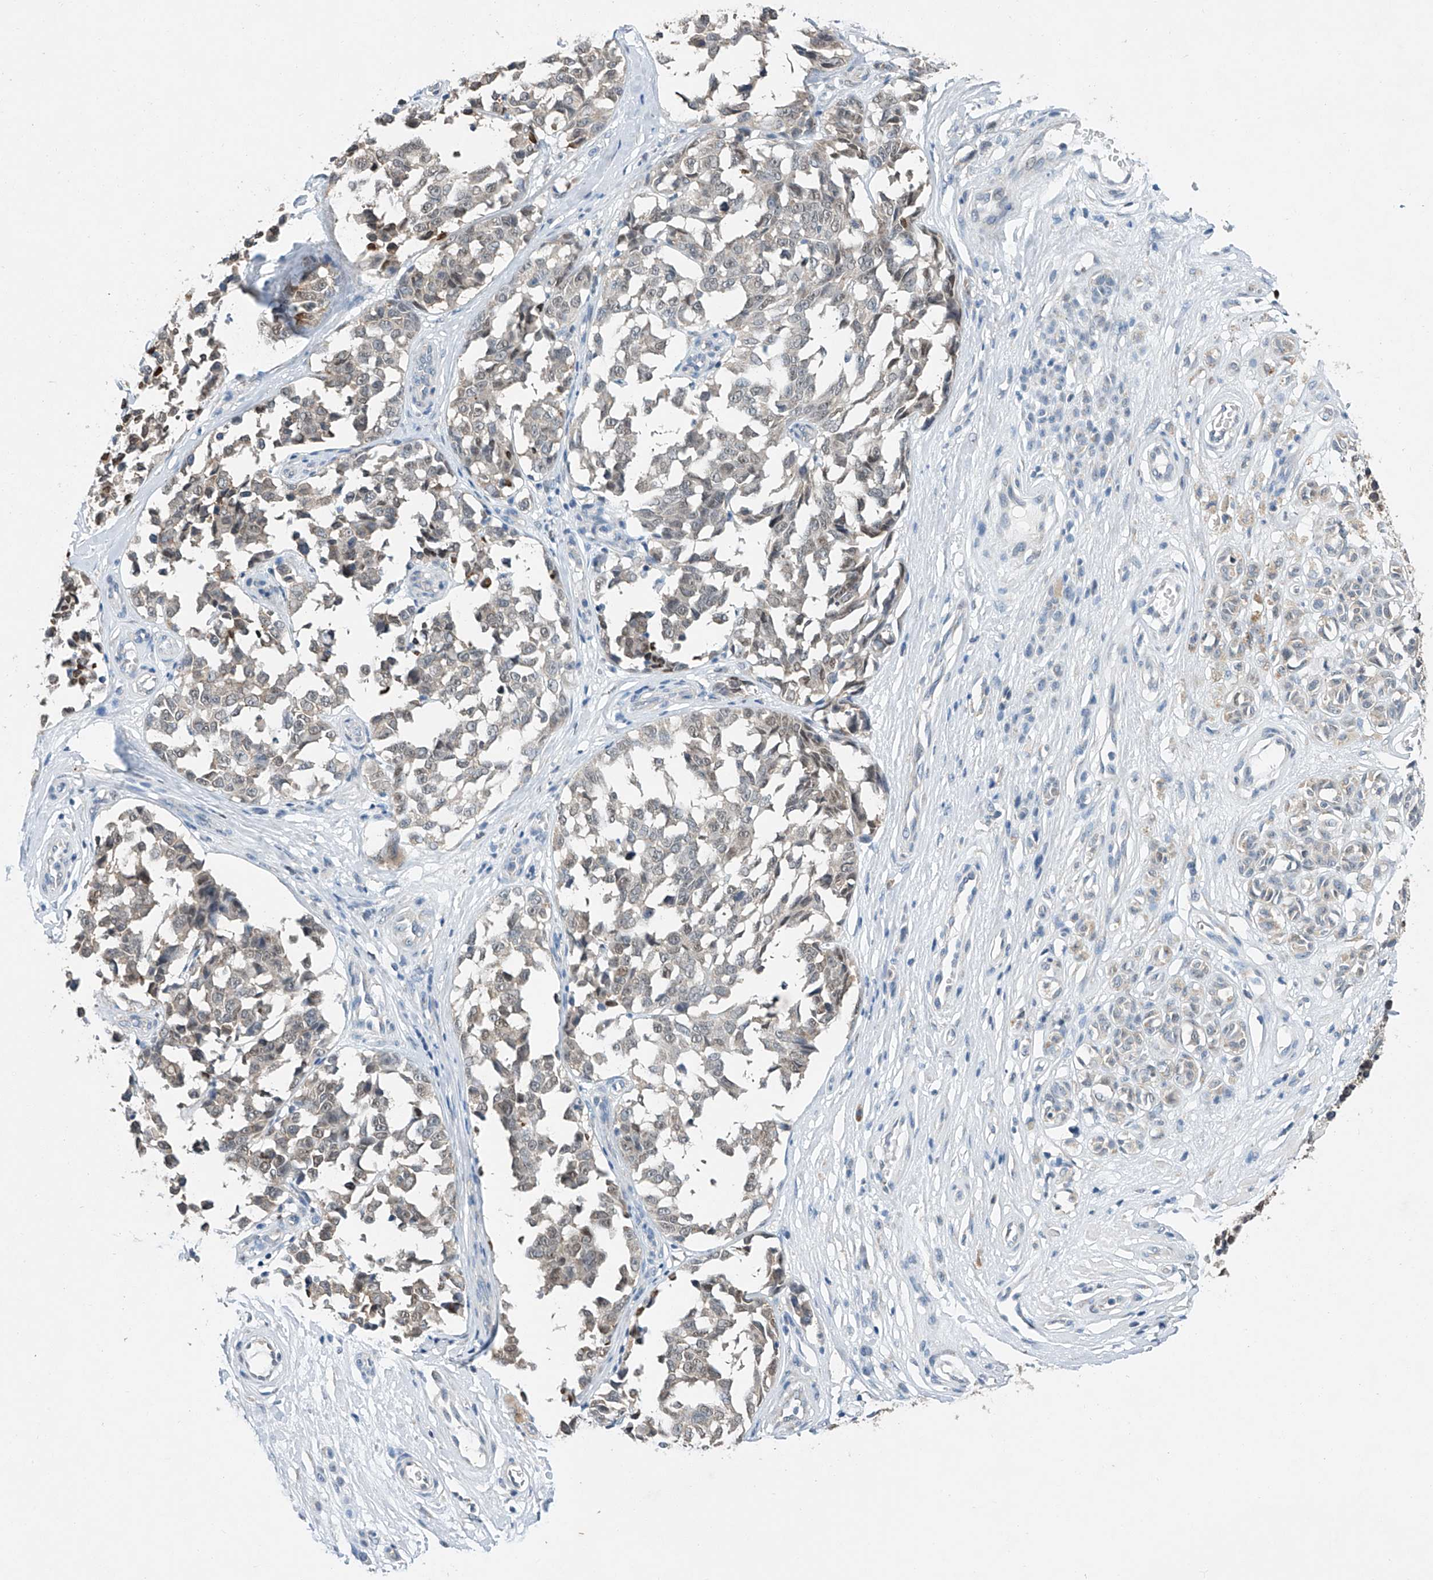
{"staining": {"intensity": "negative", "quantity": "none", "location": "none"}, "tissue": "melanoma", "cell_type": "Tumor cells", "image_type": "cancer", "snomed": [{"axis": "morphology", "description": "Malignant melanoma, NOS"}, {"axis": "topography", "description": "Skin"}], "caption": "Immunohistochemistry (IHC) histopathology image of neoplastic tissue: melanoma stained with DAB (3,3'-diaminobenzidine) shows no significant protein staining in tumor cells.", "gene": "CTDP1", "patient": {"sex": "female", "age": 64}}